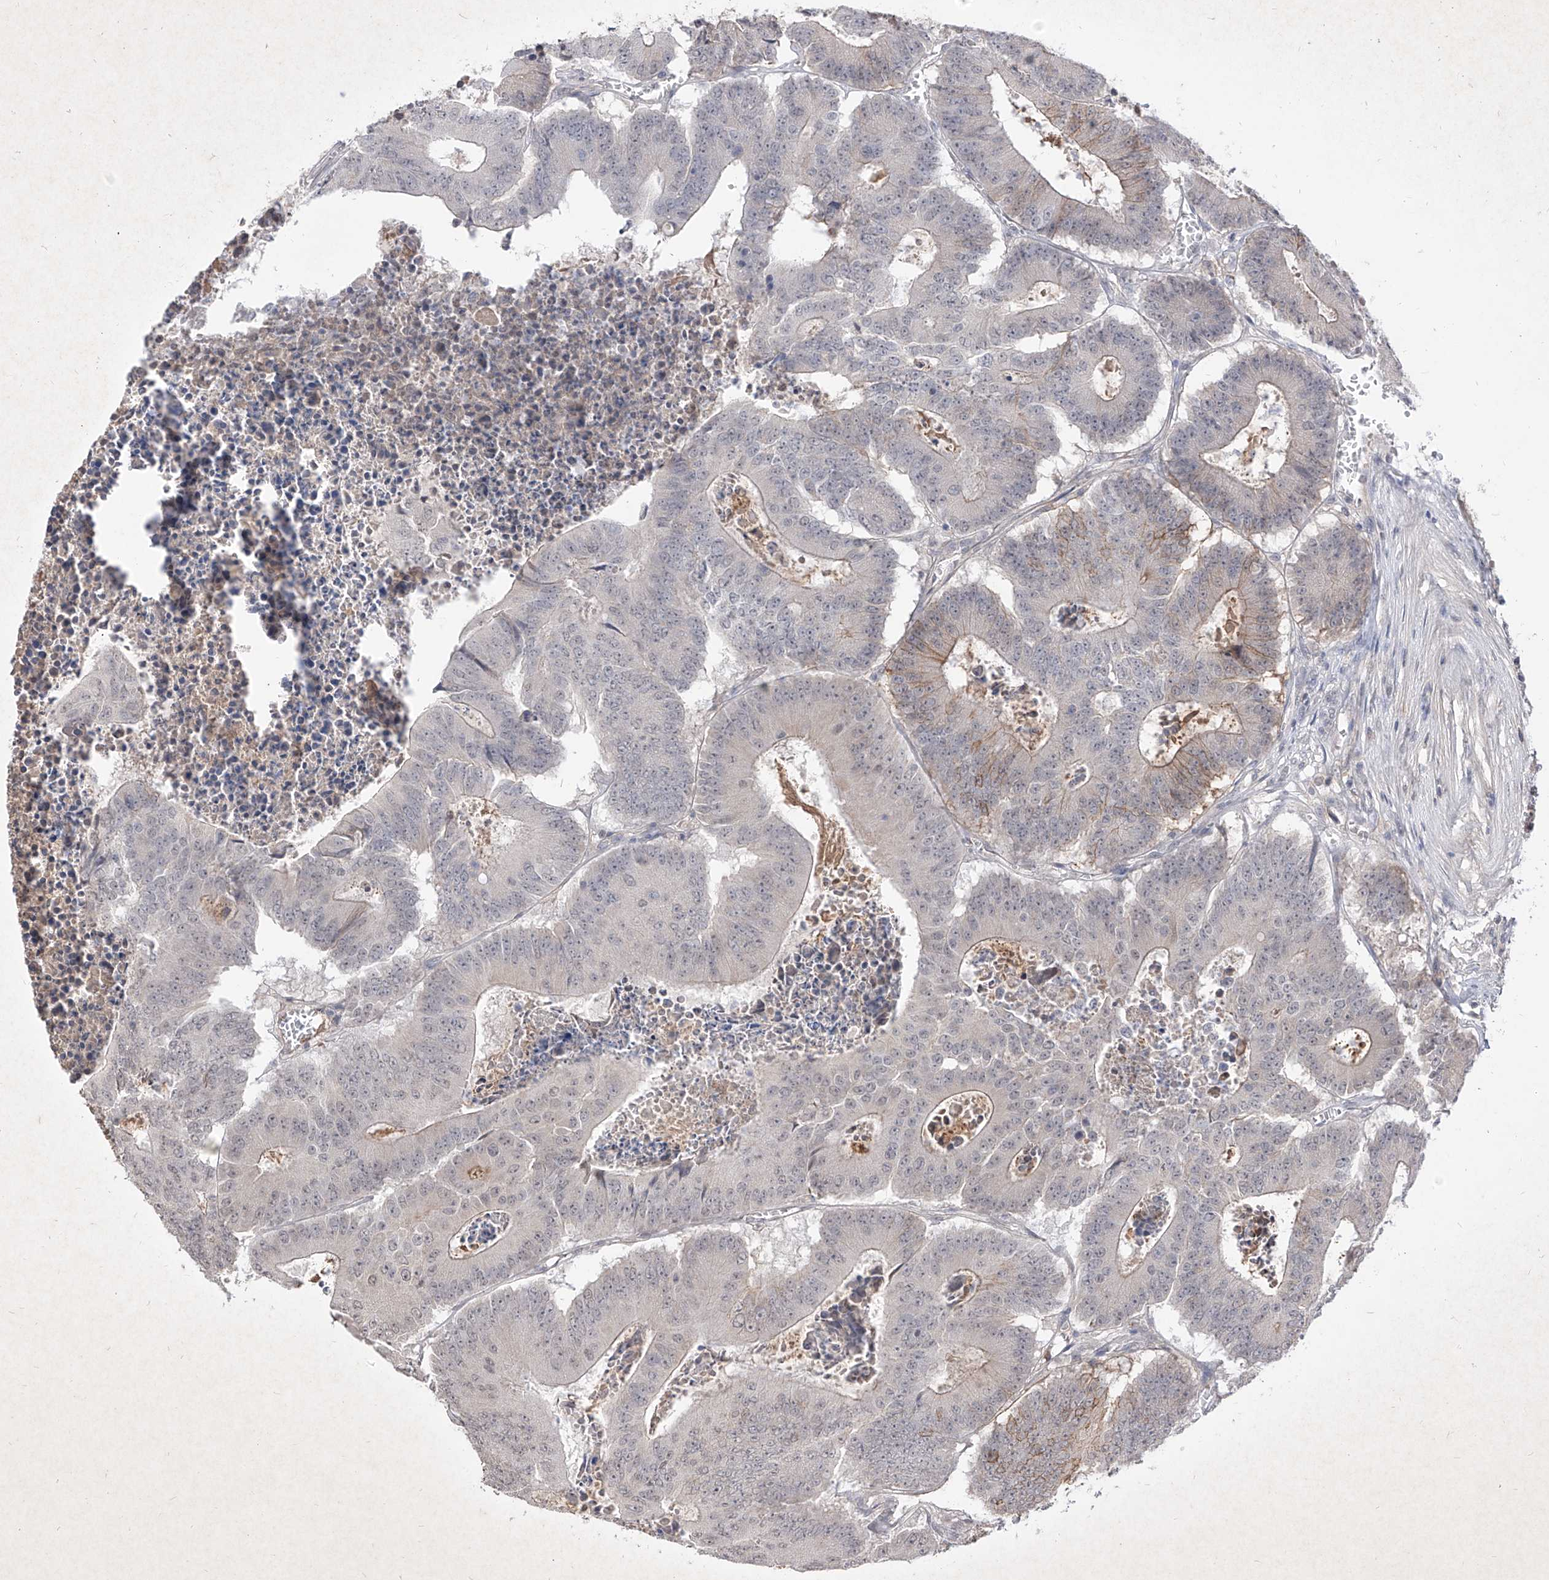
{"staining": {"intensity": "weak", "quantity": "<25%", "location": "cytoplasmic/membranous"}, "tissue": "colorectal cancer", "cell_type": "Tumor cells", "image_type": "cancer", "snomed": [{"axis": "morphology", "description": "Adenocarcinoma, NOS"}, {"axis": "topography", "description": "Colon"}], "caption": "This histopathology image is of adenocarcinoma (colorectal) stained with IHC to label a protein in brown with the nuclei are counter-stained blue. There is no staining in tumor cells.", "gene": "C4A", "patient": {"sex": "male", "age": 87}}